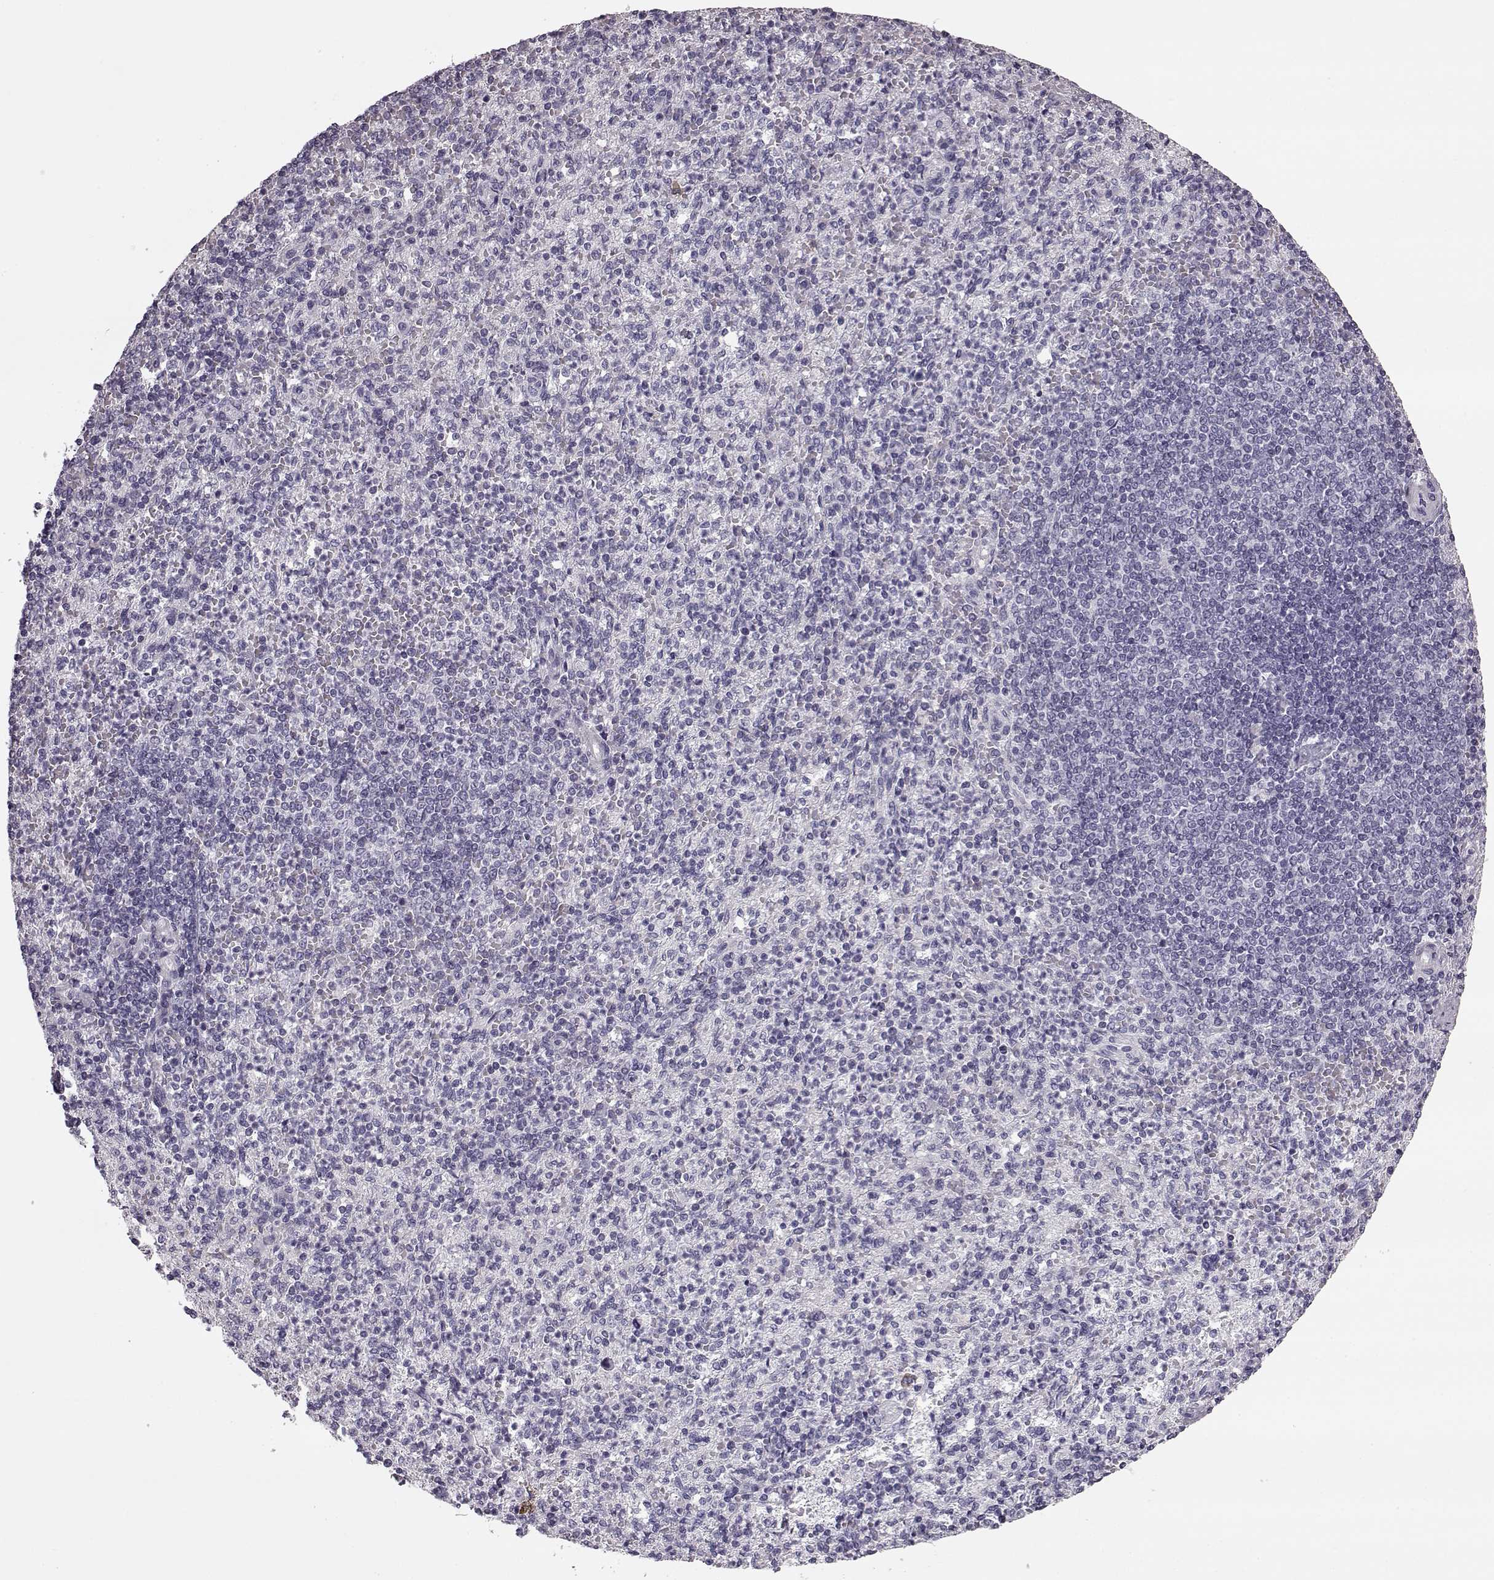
{"staining": {"intensity": "negative", "quantity": "none", "location": "none"}, "tissue": "spleen", "cell_type": "Cells in red pulp", "image_type": "normal", "snomed": [{"axis": "morphology", "description": "Normal tissue, NOS"}, {"axis": "topography", "description": "Spleen"}], "caption": "Immunohistochemical staining of normal human spleen exhibits no significant expression in cells in red pulp.", "gene": "PRPH2", "patient": {"sex": "female", "age": 74}}